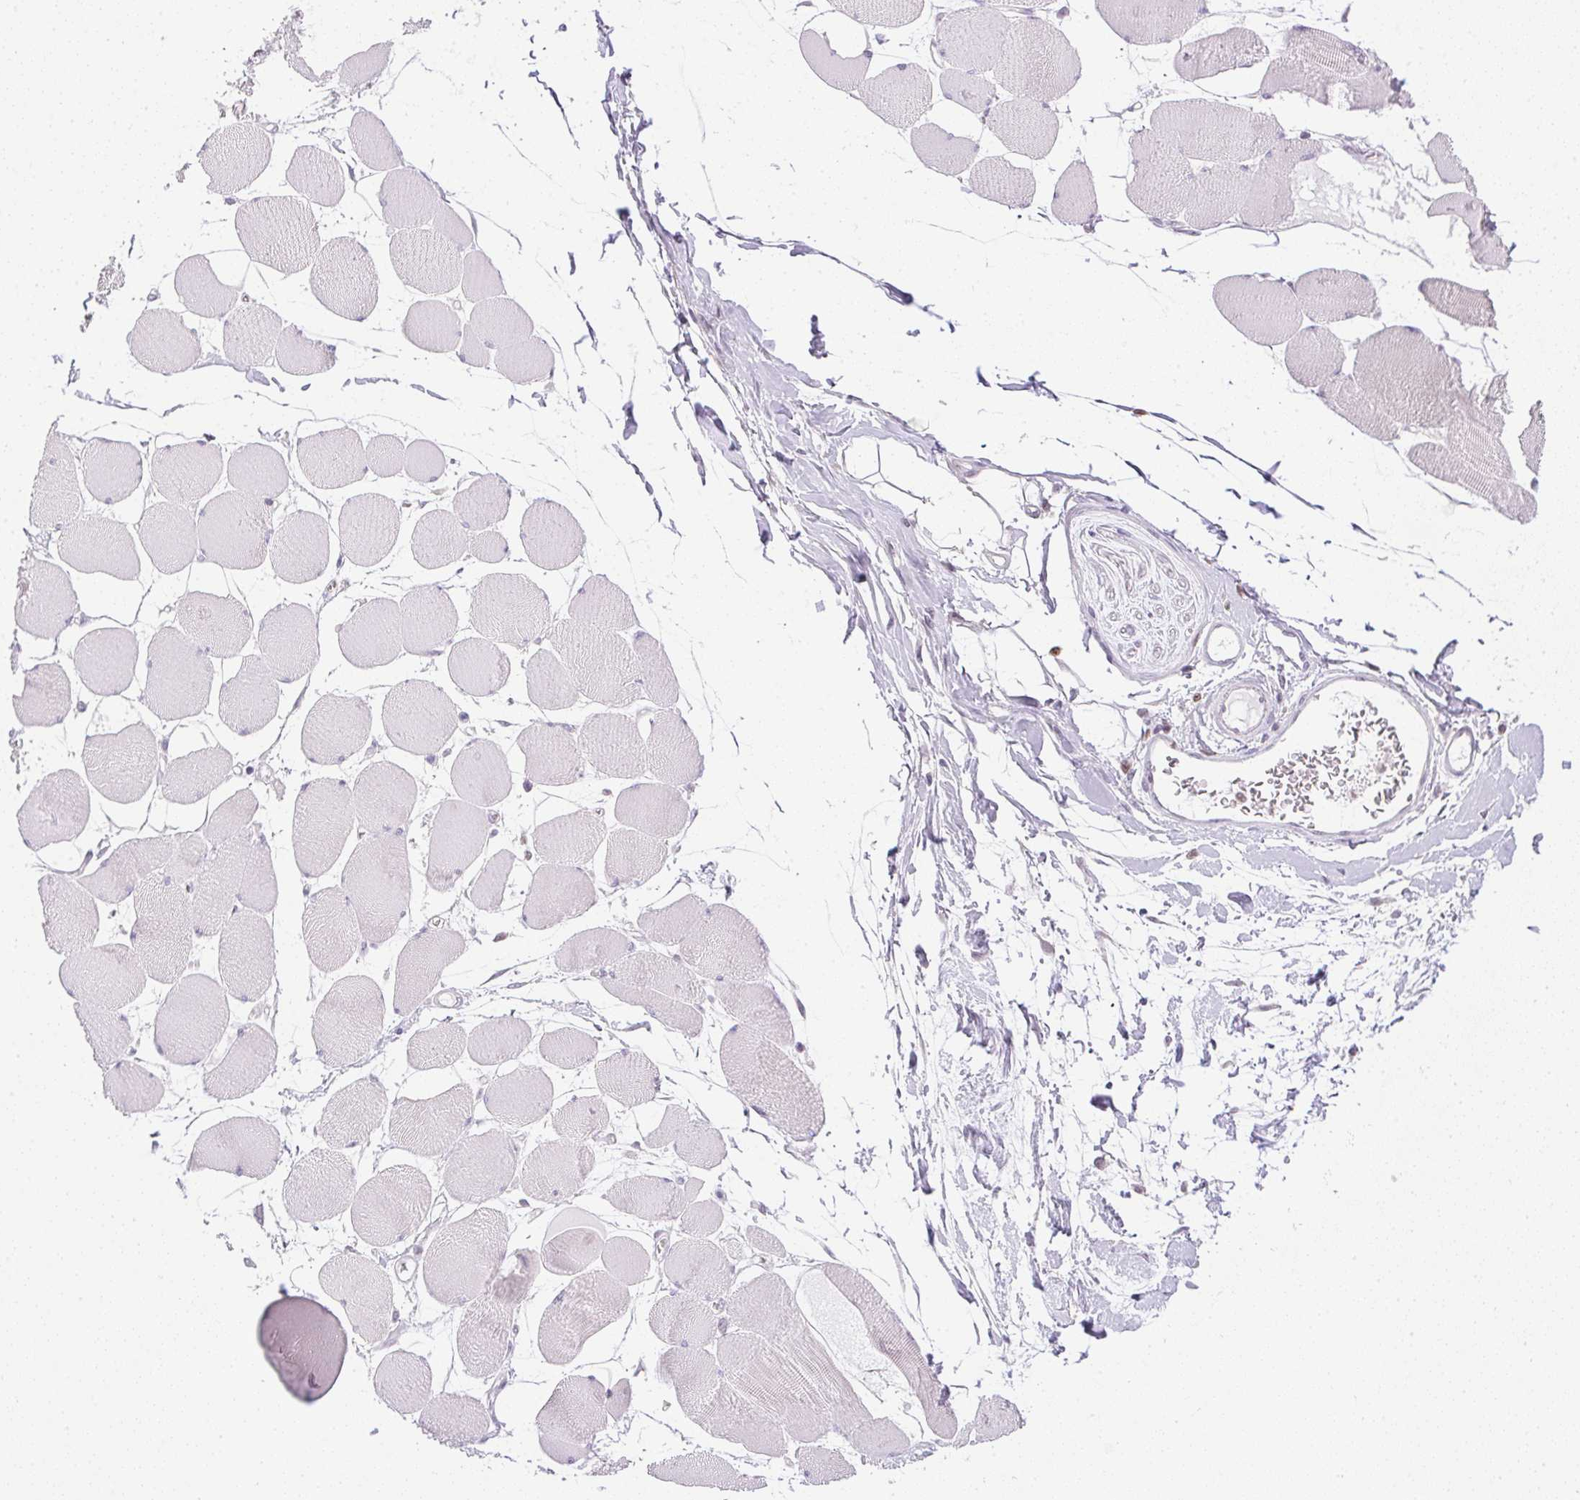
{"staining": {"intensity": "negative", "quantity": "none", "location": "none"}, "tissue": "skeletal muscle", "cell_type": "Myocytes", "image_type": "normal", "snomed": [{"axis": "morphology", "description": "Normal tissue, NOS"}, {"axis": "topography", "description": "Skeletal muscle"}], "caption": "An image of human skeletal muscle is negative for staining in myocytes. Nuclei are stained in blue.", "gene": "PRL", "patient": {"sex": "female", "age": 75}}